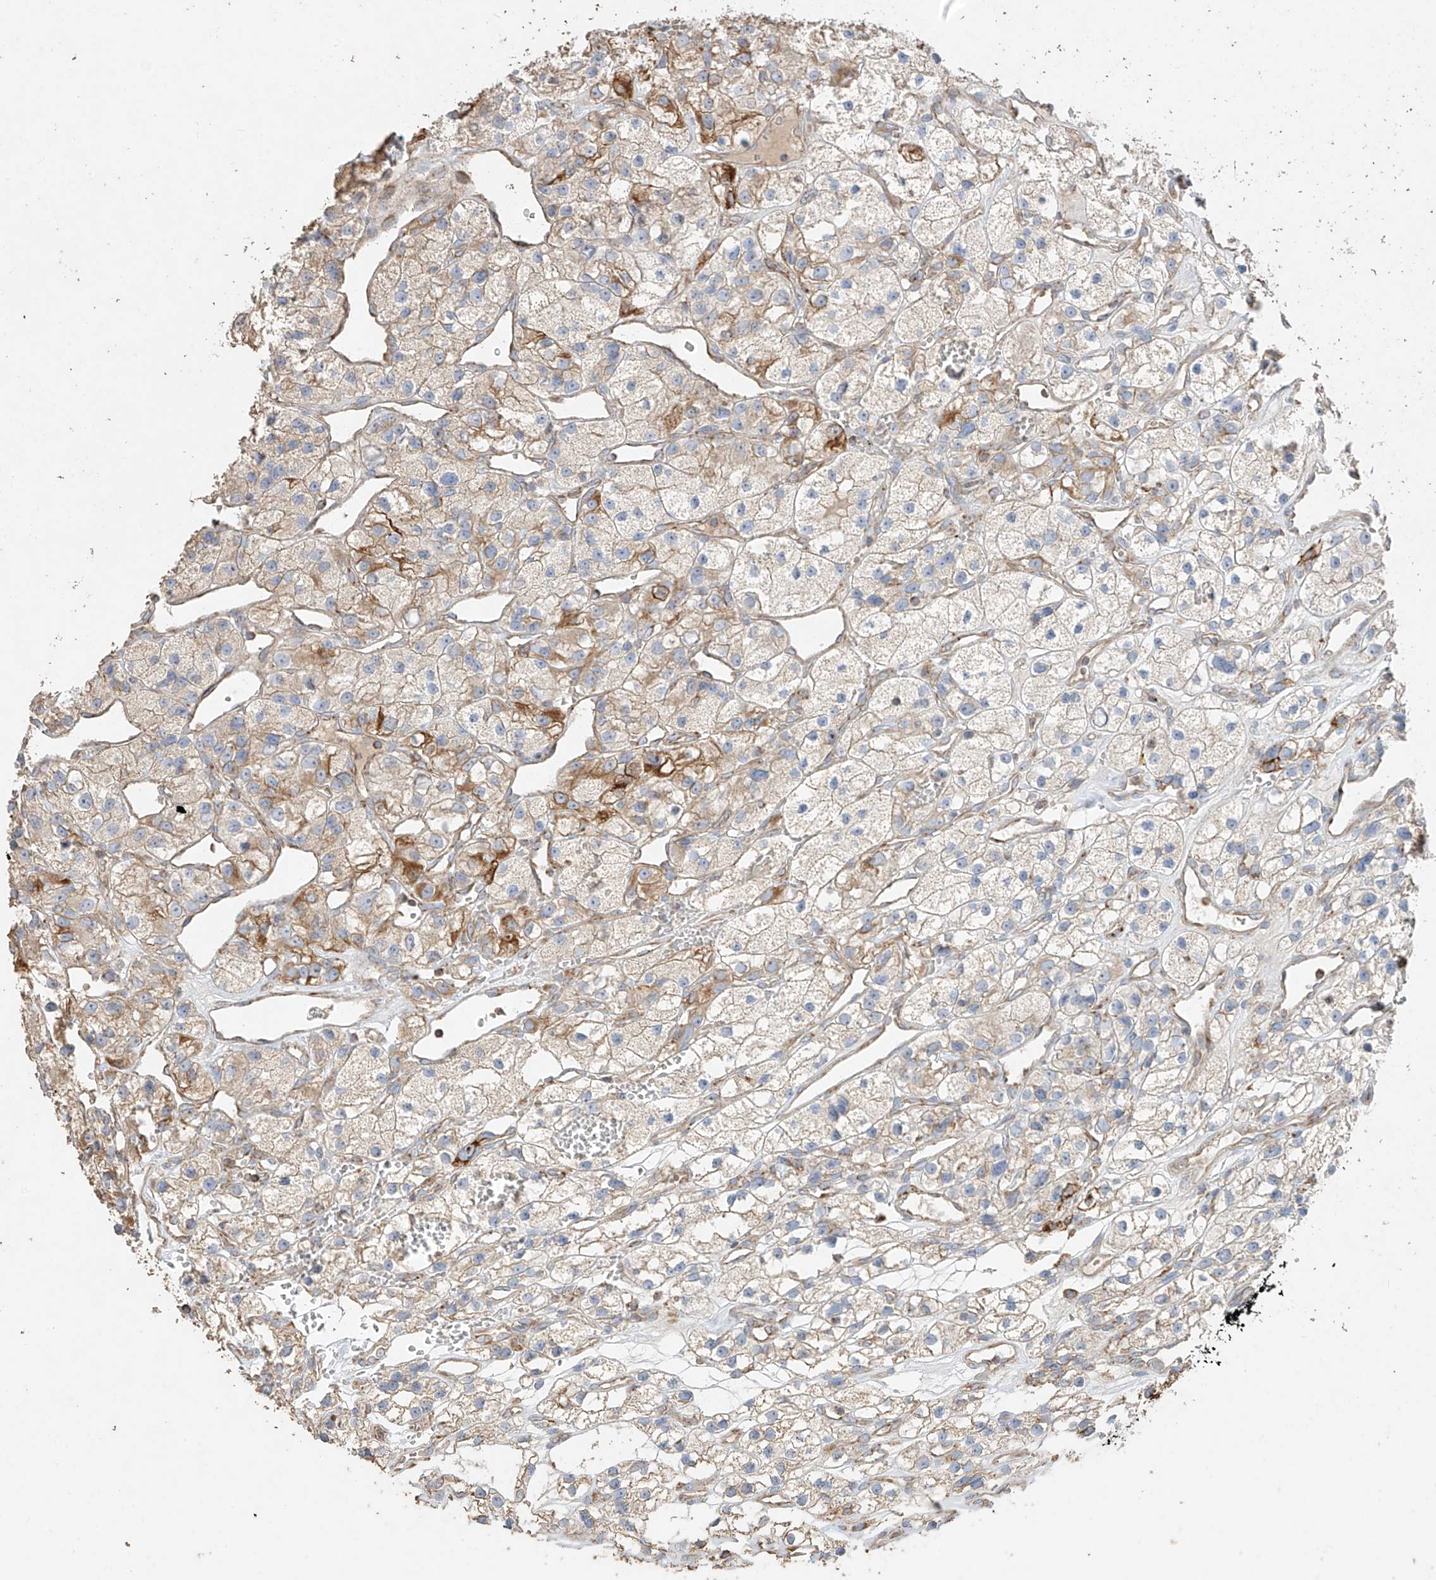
{"staining": {"intensity": "moderate", "quantity": "<25%", "location": "cytoplasmic/membranous"}, "tissue": "renal cancer", "cell_type": "Tumor cells", "image_type": "cancer", "snomed": [{"axis": "morphology", "description": "Adenocarcinoma, NOS"}, {"axis": "topography", "description": "Kidney"}], "caption": "The image shows a brown stain indicating the presence of a protein in the cytoplasmic/membranous of tumor cells in adenocarcinoma (renal). (Stains: DAB in brown, nuclei in blue, Microscopy: brightfield microscopy at high magnification).", "gene": "COLGALT2", "patient": {"sex": "female", "age": 57}}